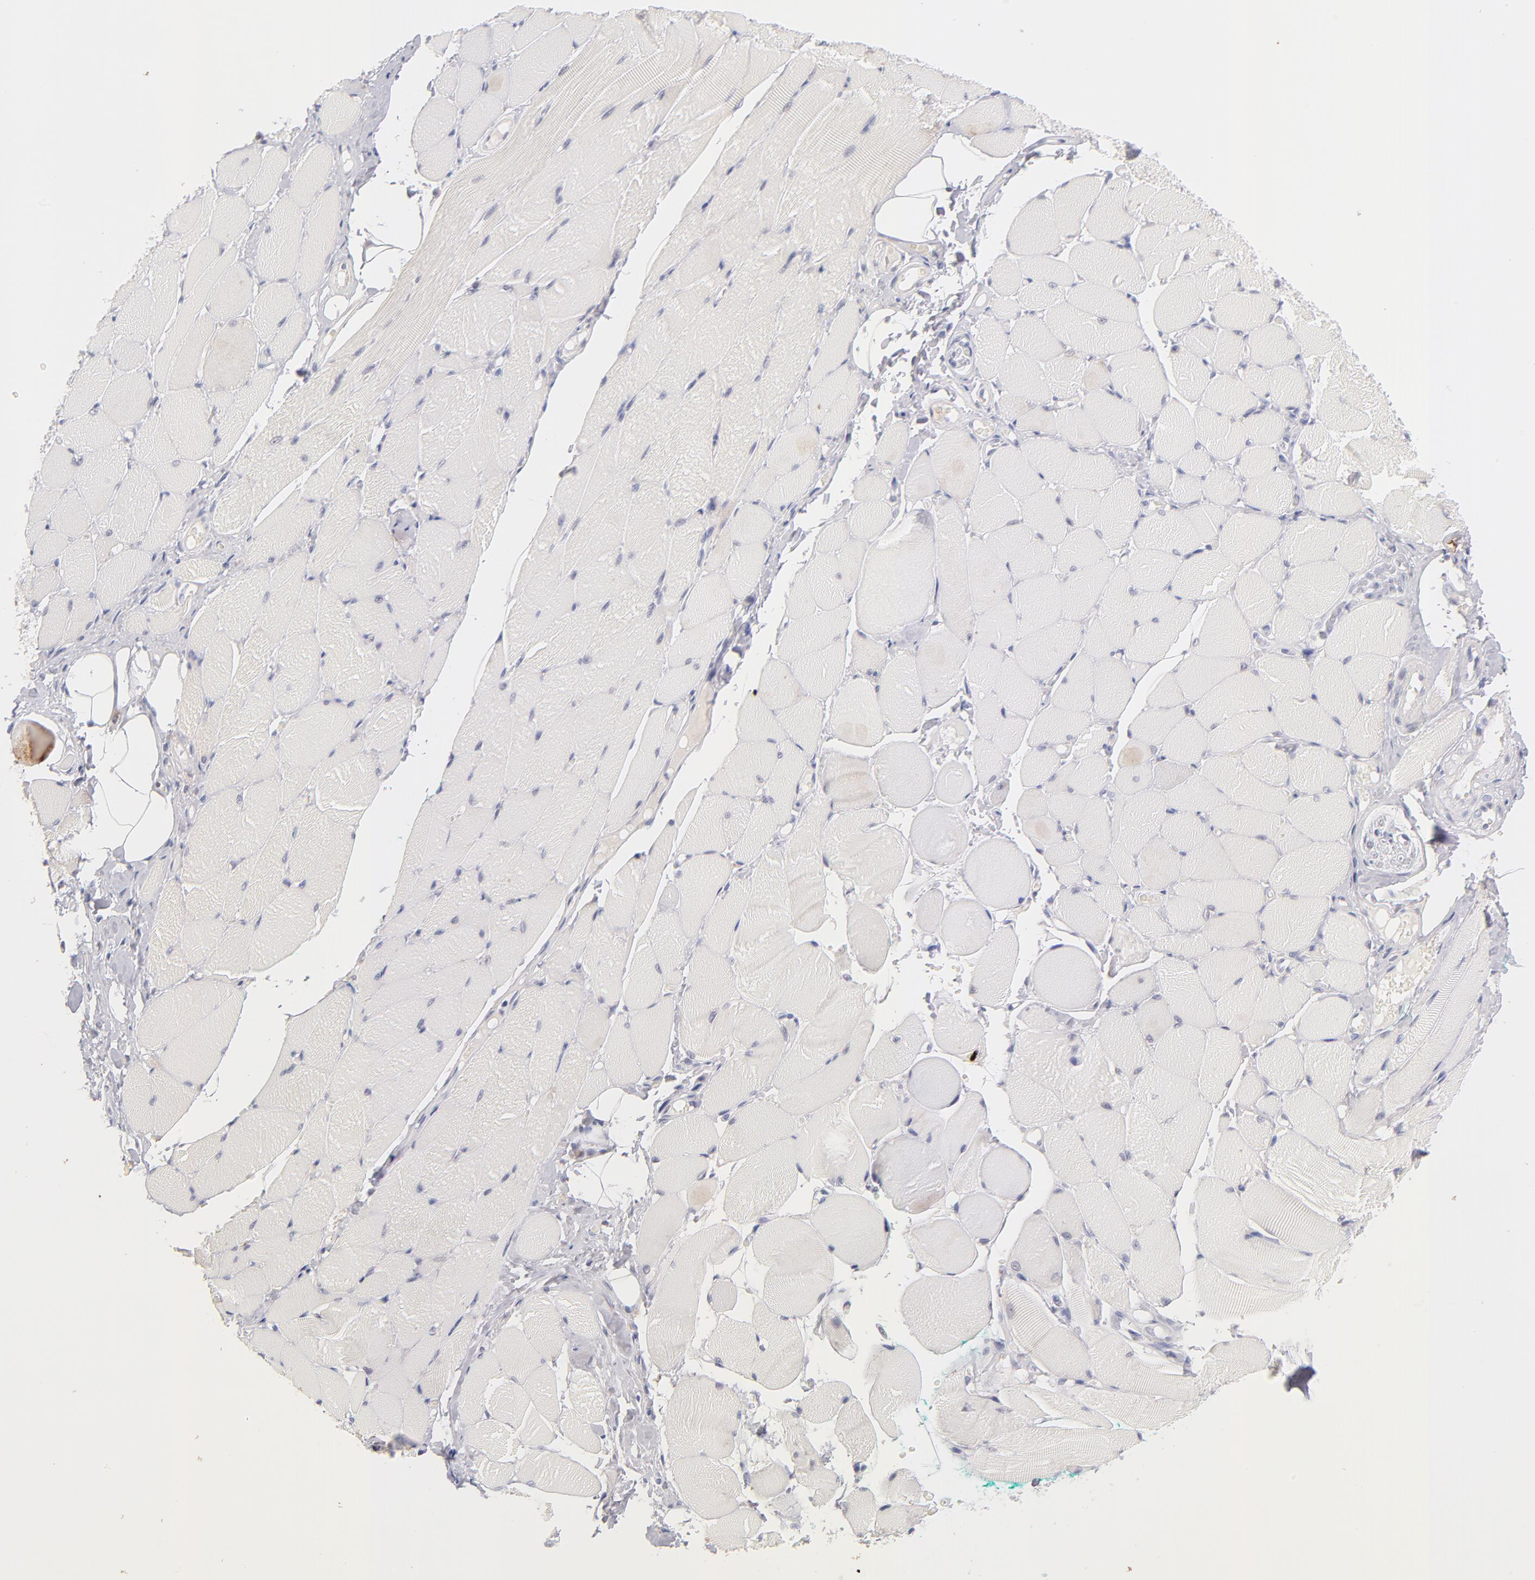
{"staining": {"intensity": "negative", "quantity": "none", "location": "none"}, "tissue": "skeletal muscle", "cell_type": "Myocytes", "image_type": "normal", "snomed": [{"axis": "morphology", "description": "Normal tissue, NOS"}, {"axis": "topography", "description": "Skeletal muscle"}, {"axis": "topography", "description": "Peripheral nerve tissue"}], "caption": "DAB immunohistochemical staining of benign skeletal muscle demonstrates no significant staining in myocytes. The staining was performed using DAB to visualize the protein expression in brown, while the nuclei were stained in blue with hematoxylin (Magnification: 20x).", "gene": "PARP1", "patient": {"sex": "female", "age": 84}}